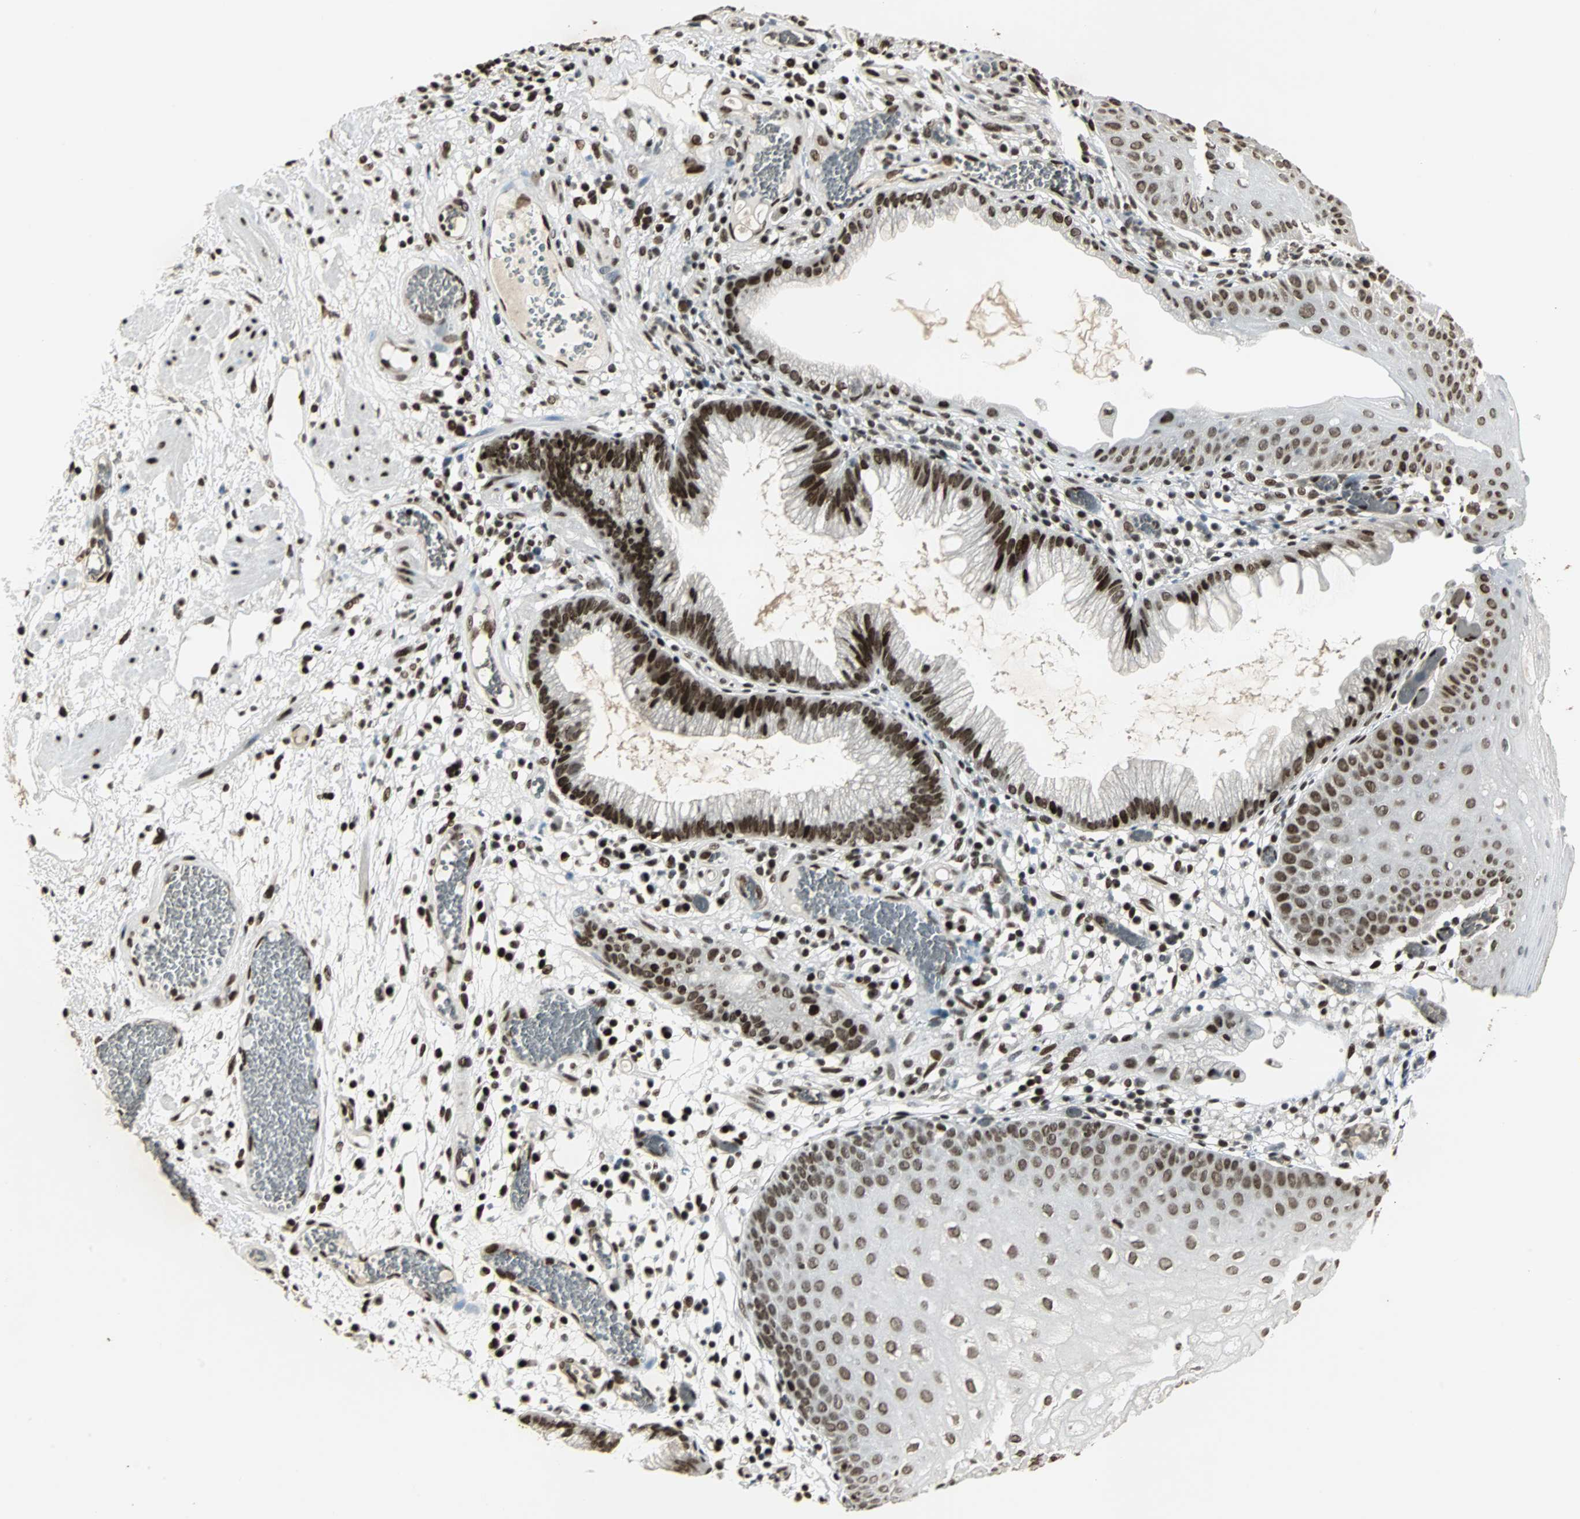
{"staining": {"intensity": "moderate", "quantity": ">75%", "location": "nuclear"}, "tissue": "skin", "cell_type": "Epidermal cells", "image_type": "normal", "snomed": [{"axis": "morphology", "description": "Normal tissue, NOS"}, {"axis": "morphology", "description": "Hemorrhoids"}, {"axis": "morphology", "description": "Inflammation, NOS"}, {"axis": "topography", "description": "Anal"}], "caption": "High-power microscopy captured an immunohistochemistry (IHC) image of benign skin, revealing moderate nuclear expression in approximately >75% of epidermal cells.", "gene": "TAF5", "patient": {"sex": "male", "age": 60}}